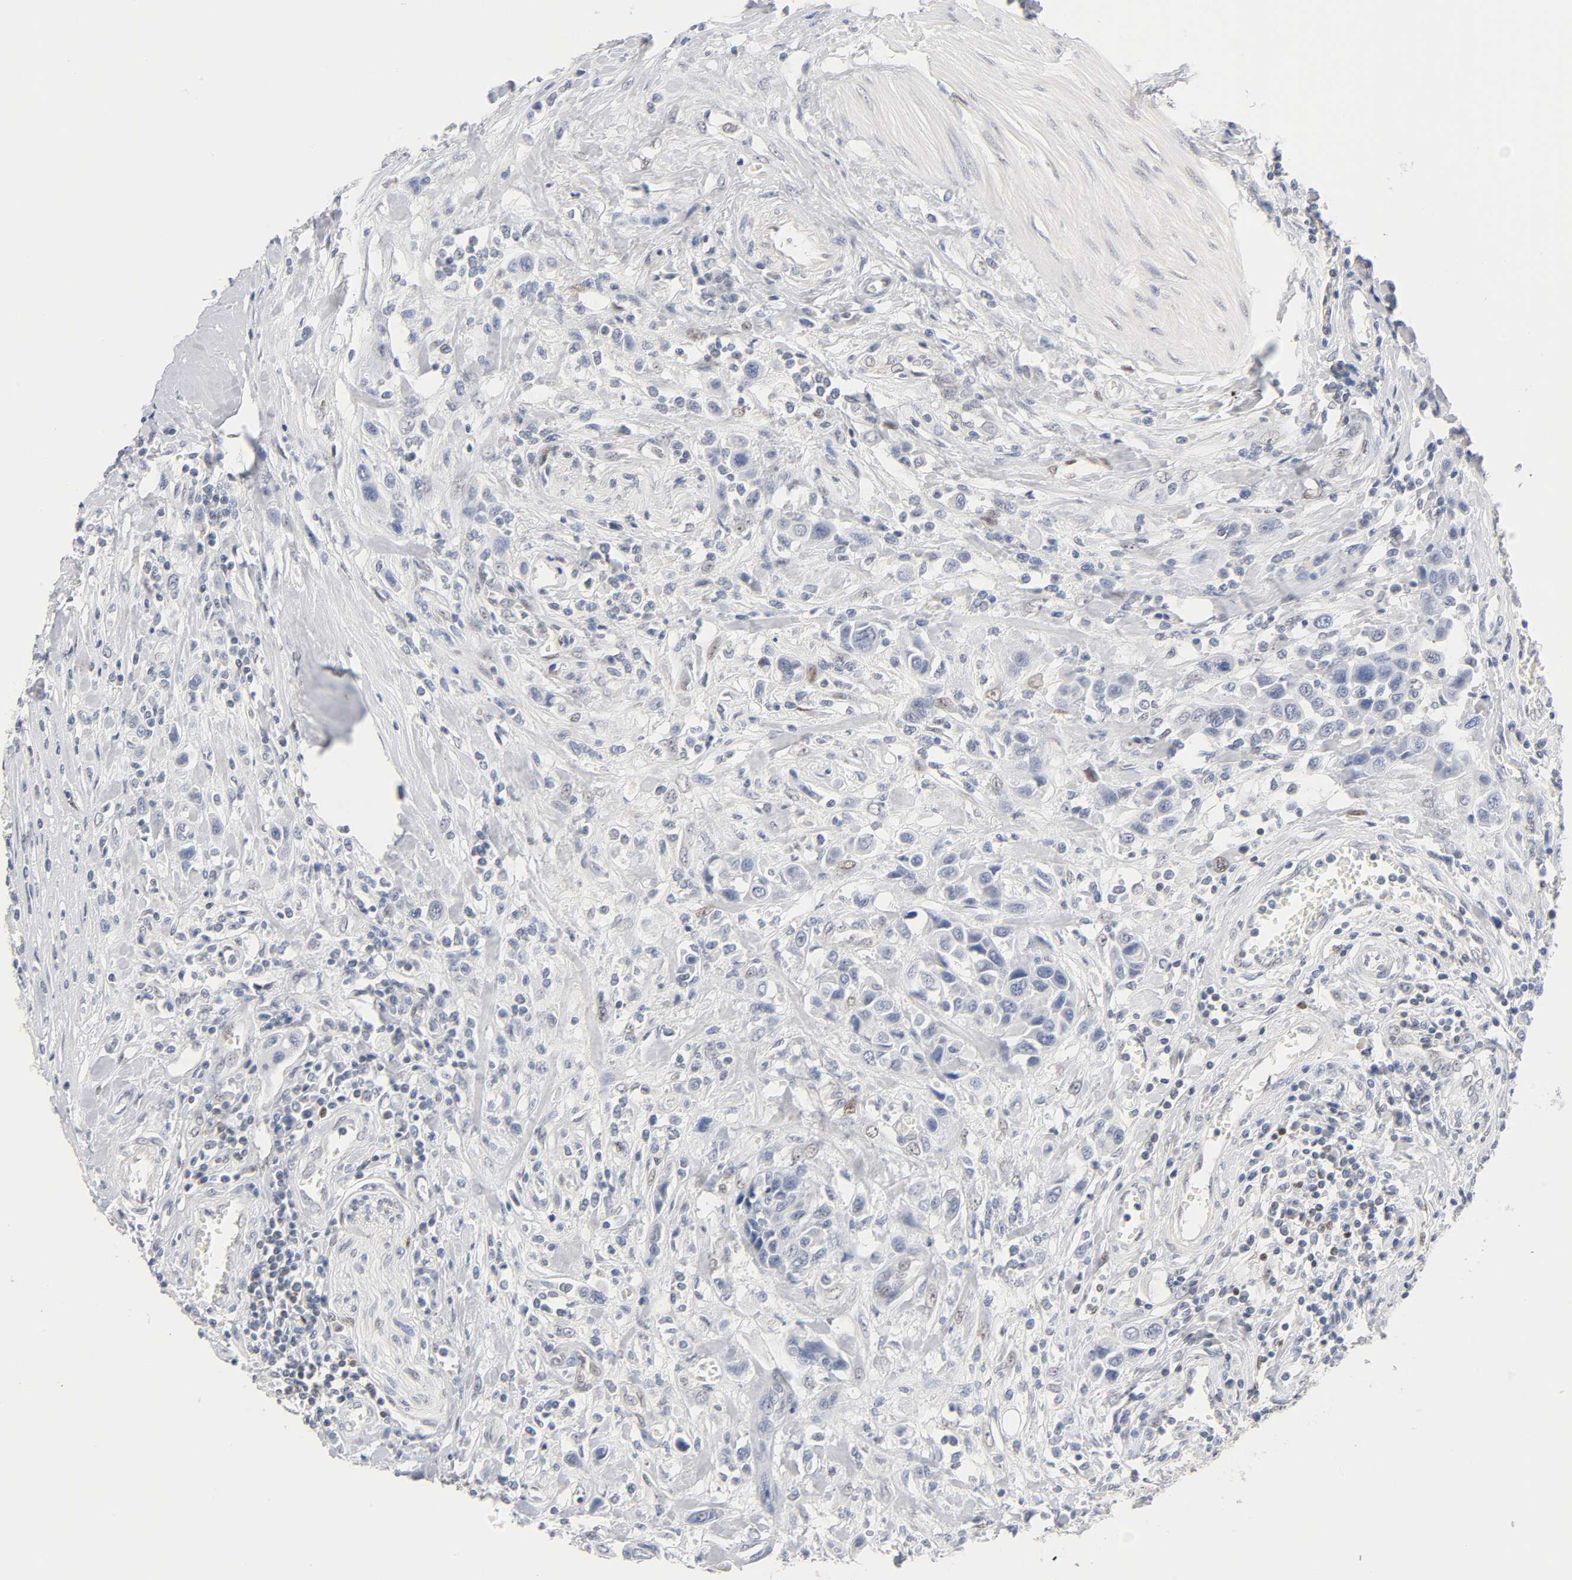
{"staining": {"intensity": "negative", "quantity": "none", "location": "none"}, "tissue": "urothelial cancer", "cell_type": "Tumor cells", "image_type": "cancer", "snomed": [{"axis": "morphology", "description": "Urothelial carcinoma, High grade"}, {"axis": "topography", "description": "Urinary bladder"}], "caption": "Protein analysis of urothelial cancer shows no significant expression in tumor cells.", "gene": "NFATC1", "patient": {"sex": "male", "age": 50}}